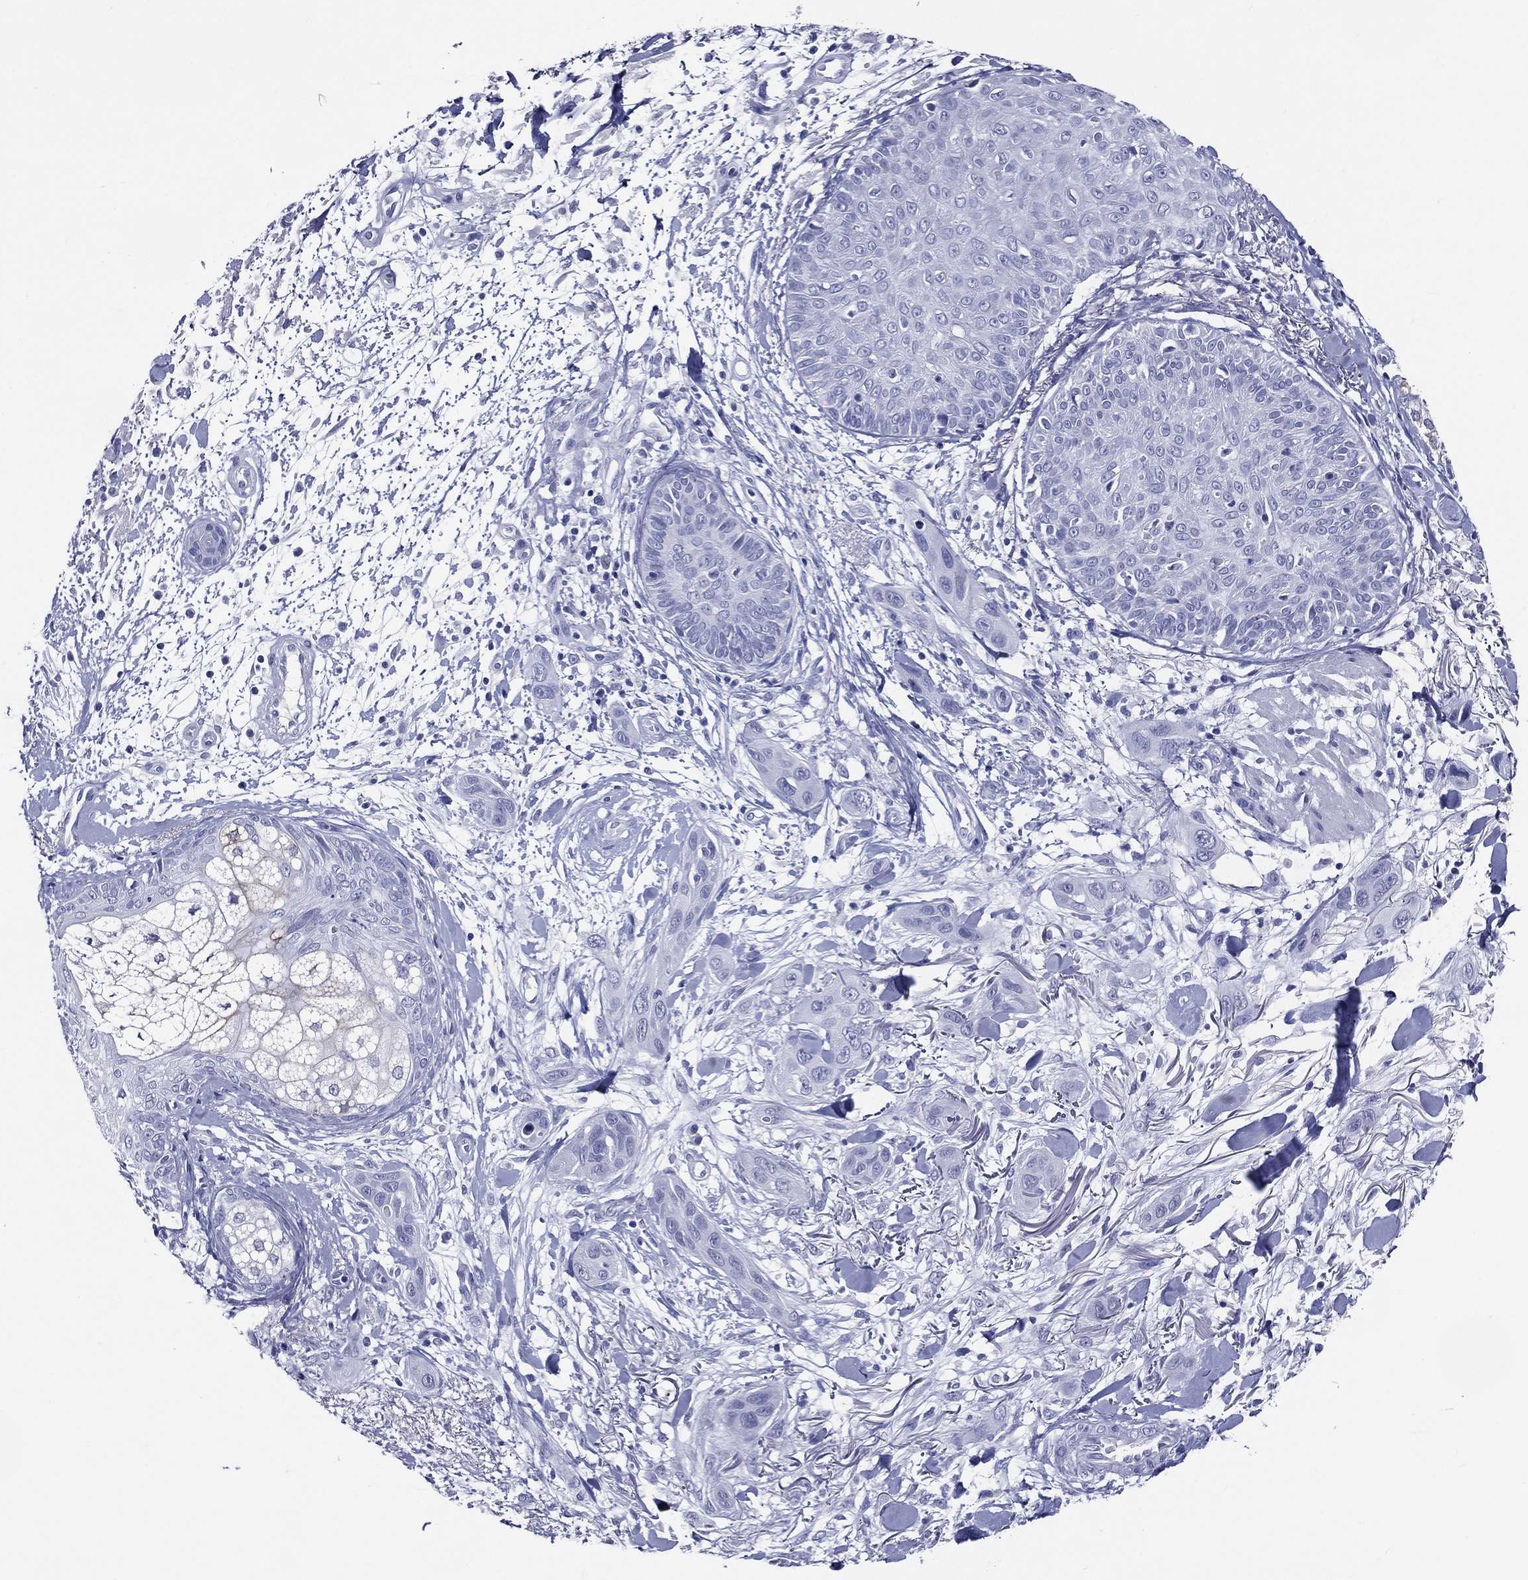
{"staining": {"intensity": "negative", "quantity": "none", "location": "none"}, "tissue": "skin cancer", "cell_type": "Tumor cells", "image_type": "cancer", "snomed": [{"axis": "morphology", "description": "Squamous cell carcinoma, NOS"}, {"axis": "topography", "description": "Skin"}], "caption": "Skin cancer (squamous cell carcinoma) was stained to show a protein in brown. There is no significant staining in tumor cells.", "gene": "ACE2", "patient": {"sex": "male", "age": 78}}